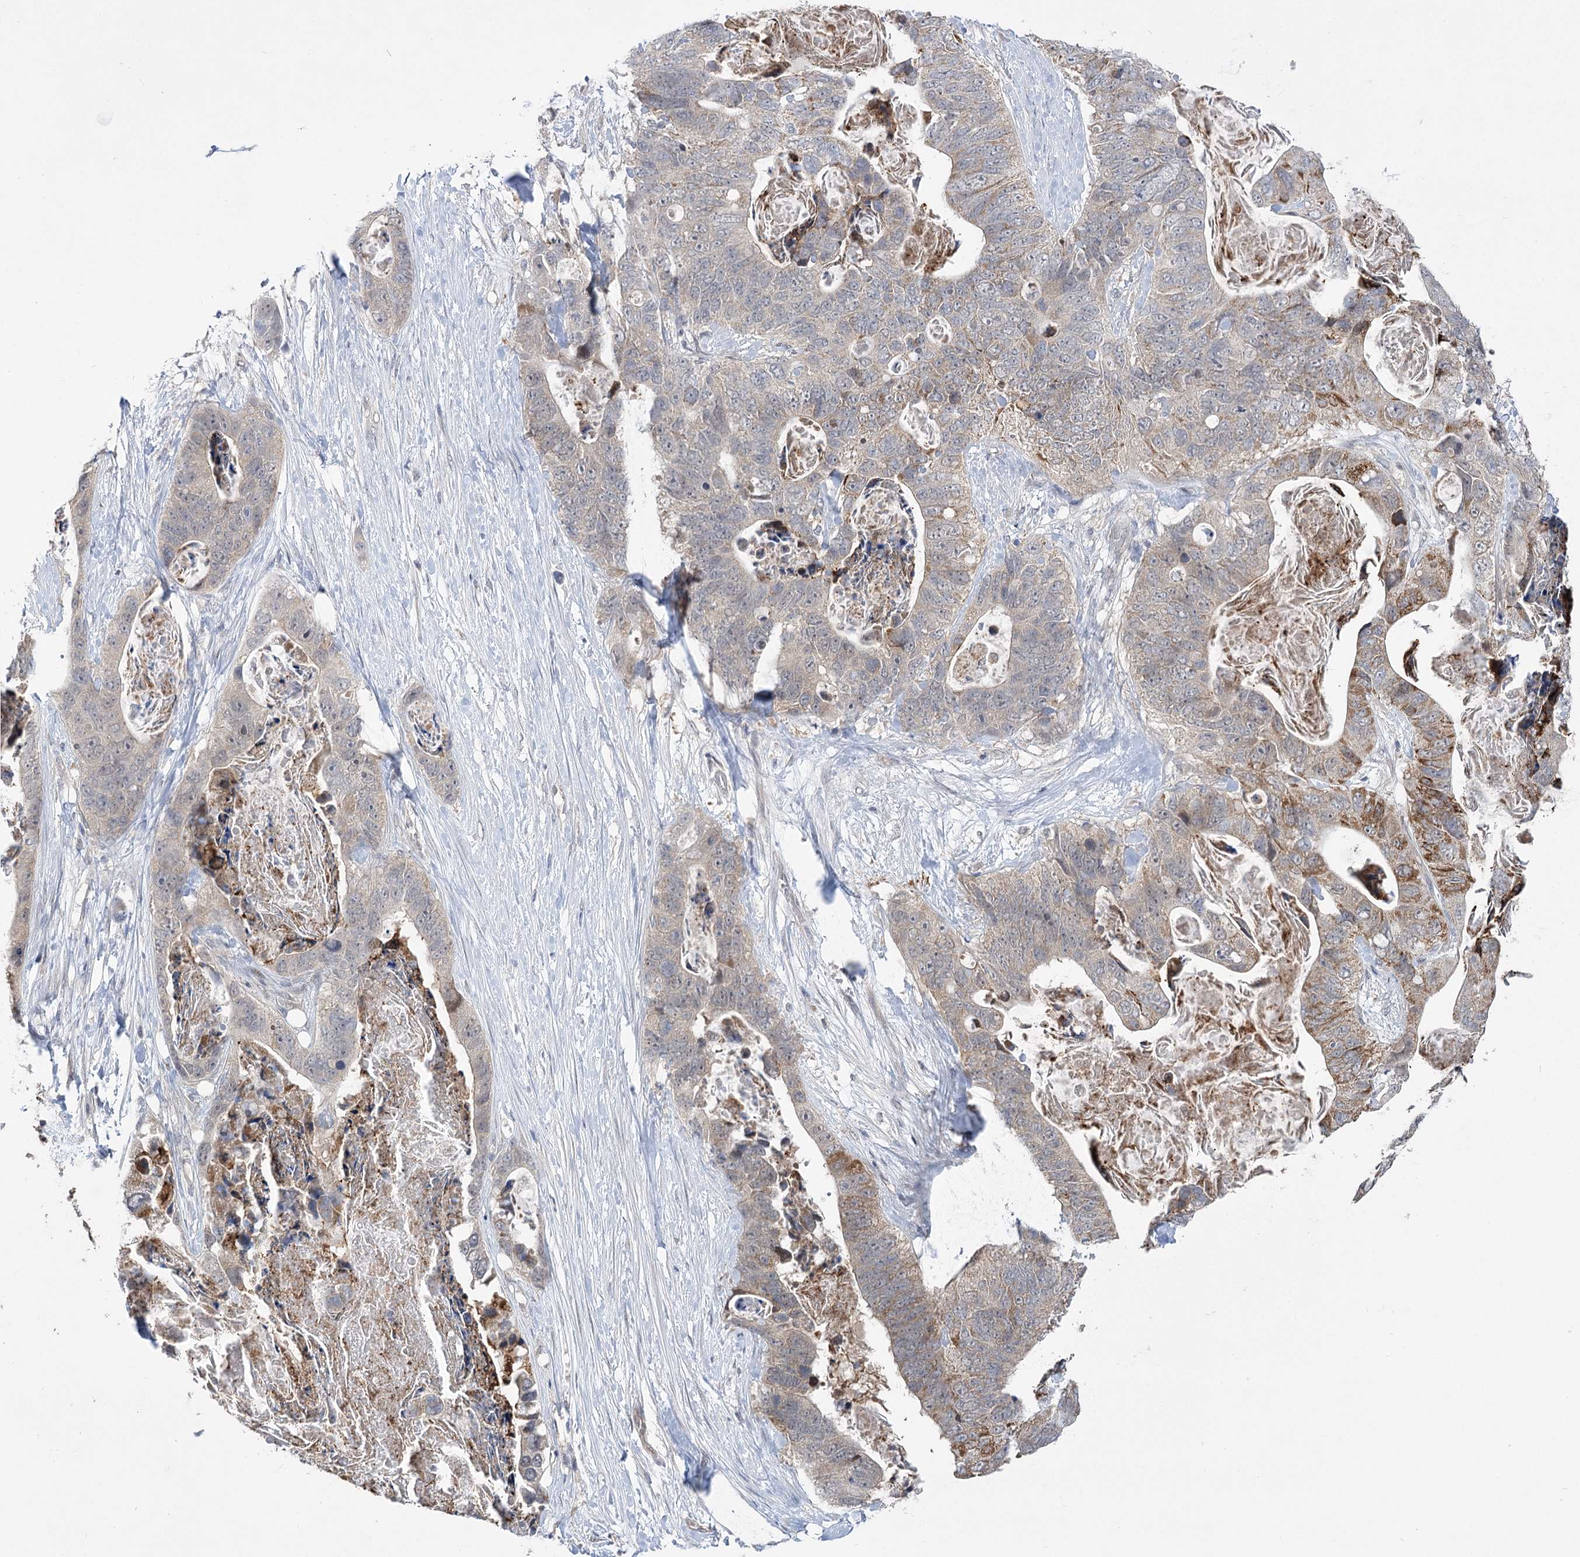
{"staining": {"intensity": "moderate", "quantity": "<25%", "location": "cytoplasmic/membranous"}, "tissue": "stomach cancer", "cell_type": "Tumor cells", "image_type": "cancer", "snomed": [{"axis": "morphology", "description": "Adenocarcinoma, NOS"}, {"axis": "topography", "description": "Stomach"}], "caption": "Protein staining of stomach cancer tissue reveals moderate cytoplasmic/membranous staining in approximately <25% of tumor cells.", "gene": "PHYHIPL", "patient": {"sex": "female", "age": 89}}